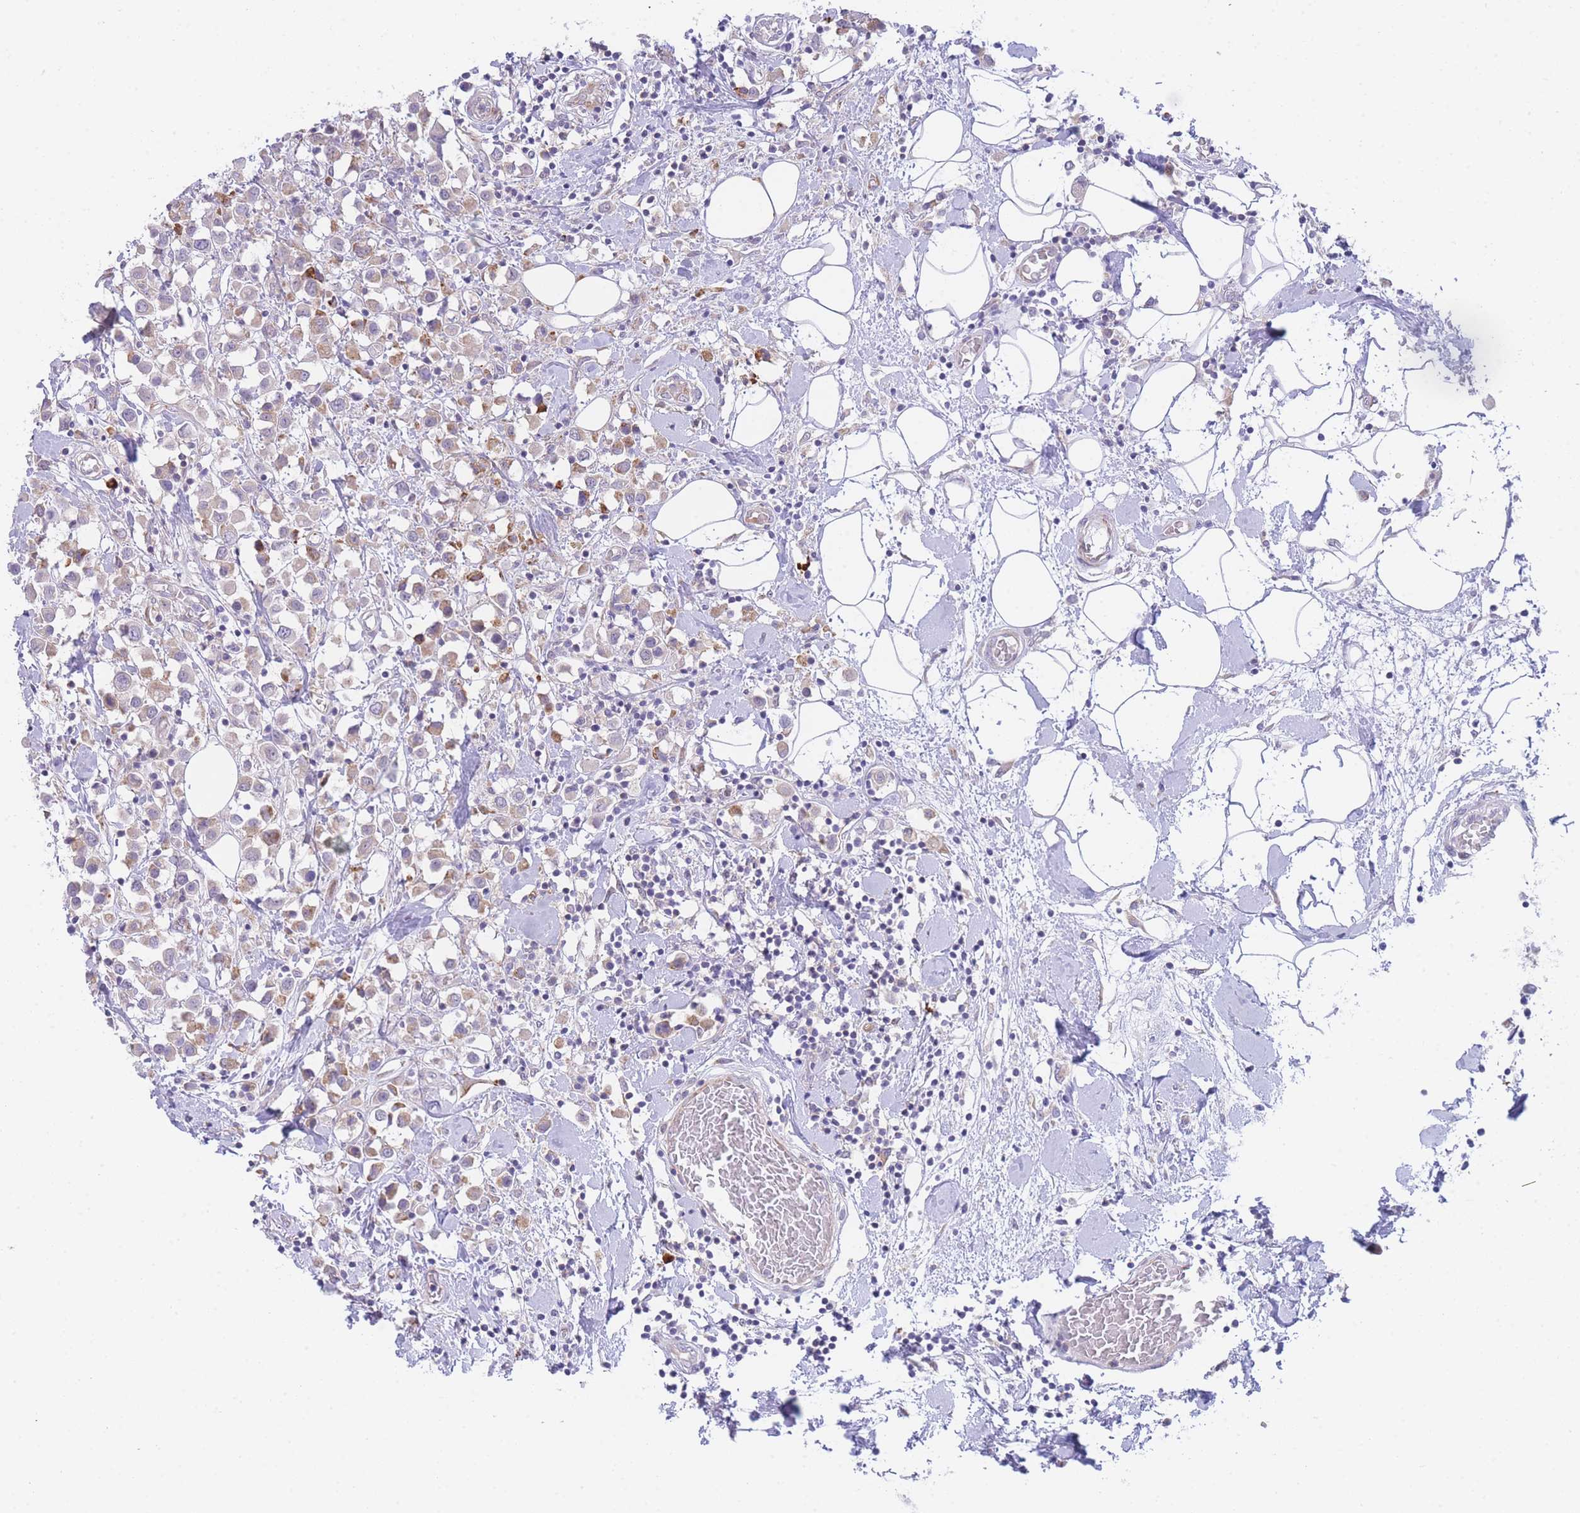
{"staining": {"intensity": "weak", "quantity": ">75%", "location": "cytoplasmic/membranous"}, "tissue": "breast cancer", "cell_type": "Tumor cells", "image_type": "cancer", "snomed": [{"axis": "morphology", "description": "Duct carcinoma"}, {"axis": "topography", "description": "Breast"}], "caption": "Breast cancer (invasive ductal carcinoma) stained for a protein shows weak cytoplasmic/membranous positivity in tumor cells.", "gene": "ZNF510", "patient": {"sex": "female", "age": 61}}